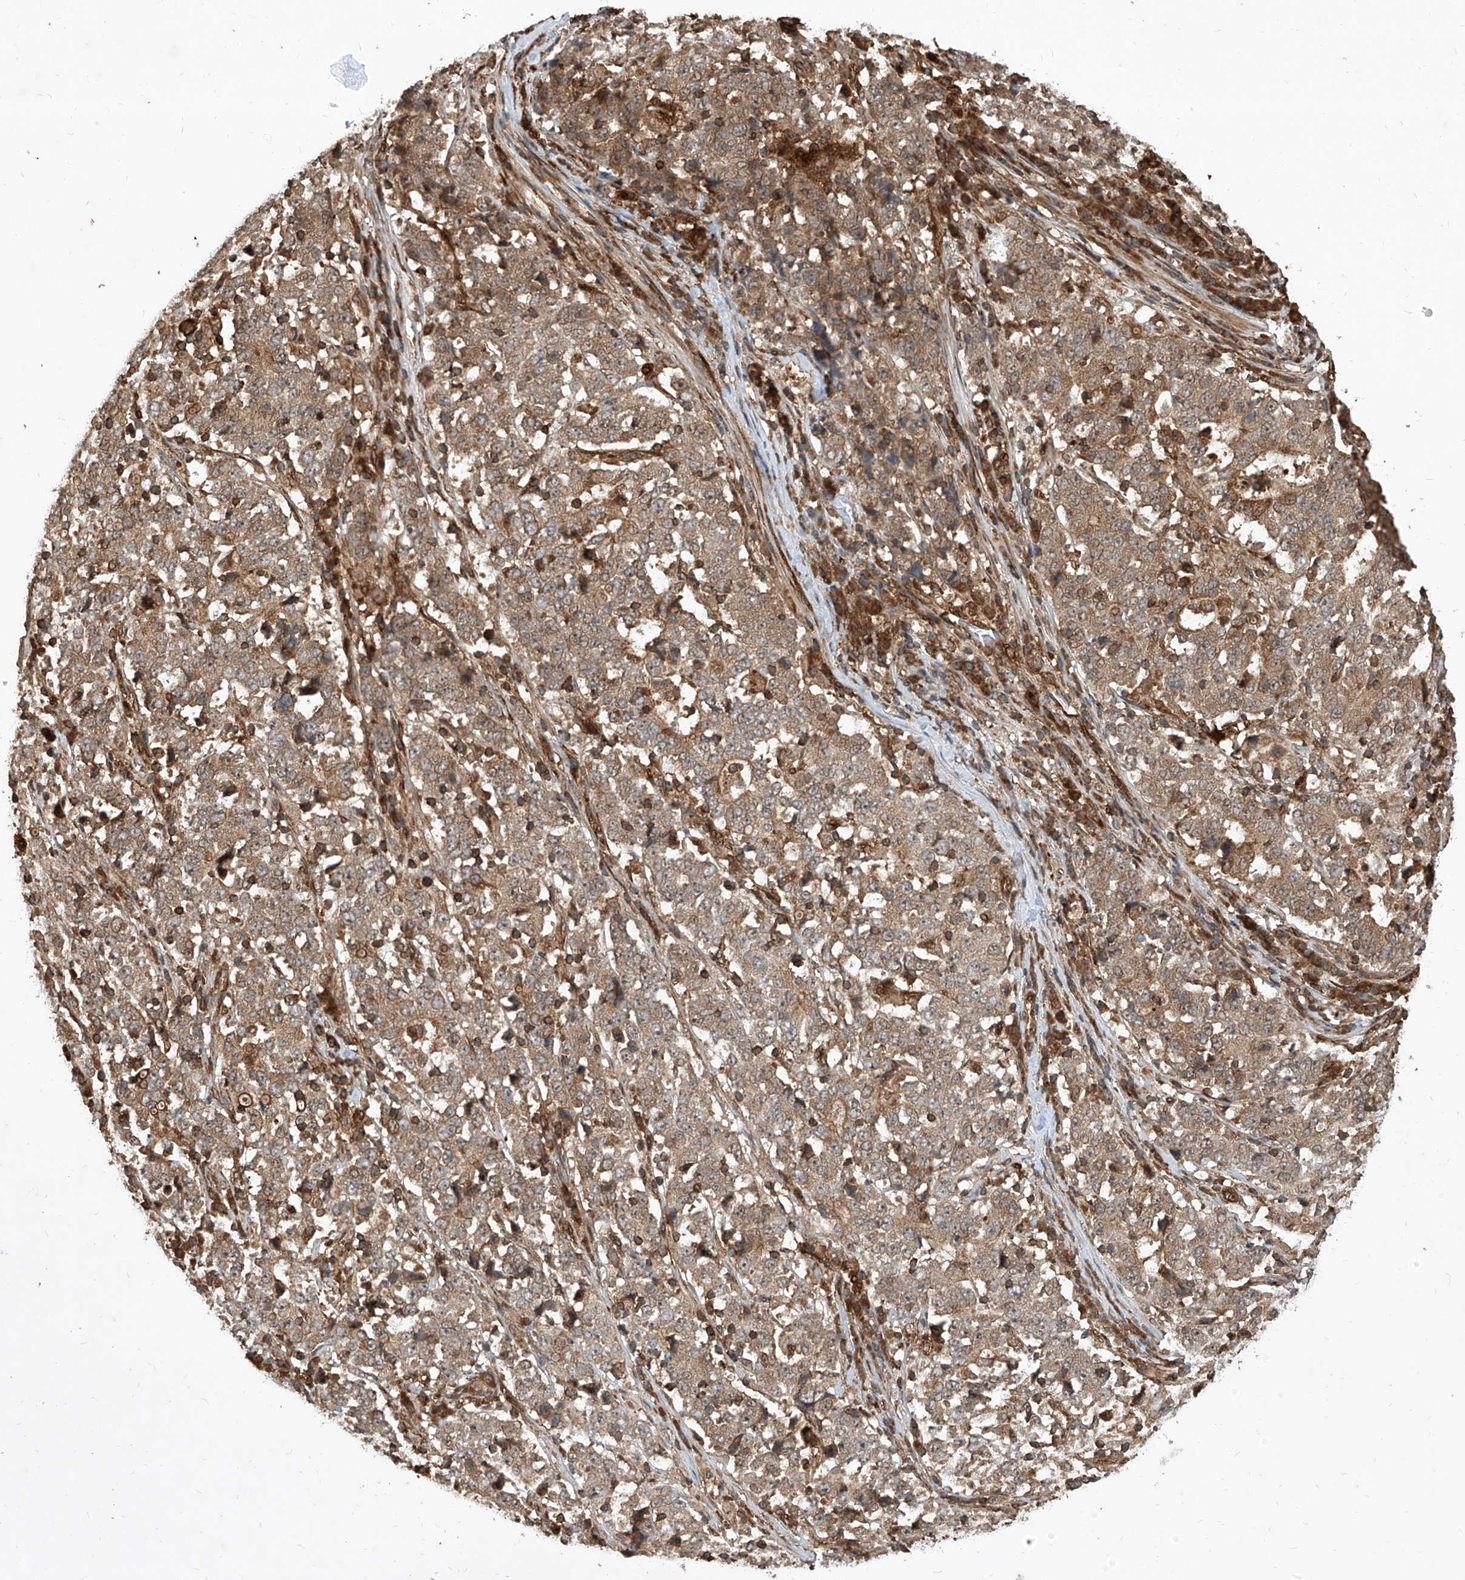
{"staining": {"intensity": "moderate", "quantity": ">75%", "location": "cytoplasmic/membranous"}, "tissue": "stomach cancer", "cell_type": "Tumor cells", "image_type": "cancer", "snomed": [{"axis": "morphology", "description": "Adenocarcinoma, NOS"}, {"axis": "topography", "description": "Stomach"}], "caption": "Stomach cancer stained with a protein marker displays moderate staining in tumor cells.", "gene": "MAGED2", "patient": {"sex": "male", "age": 59}}